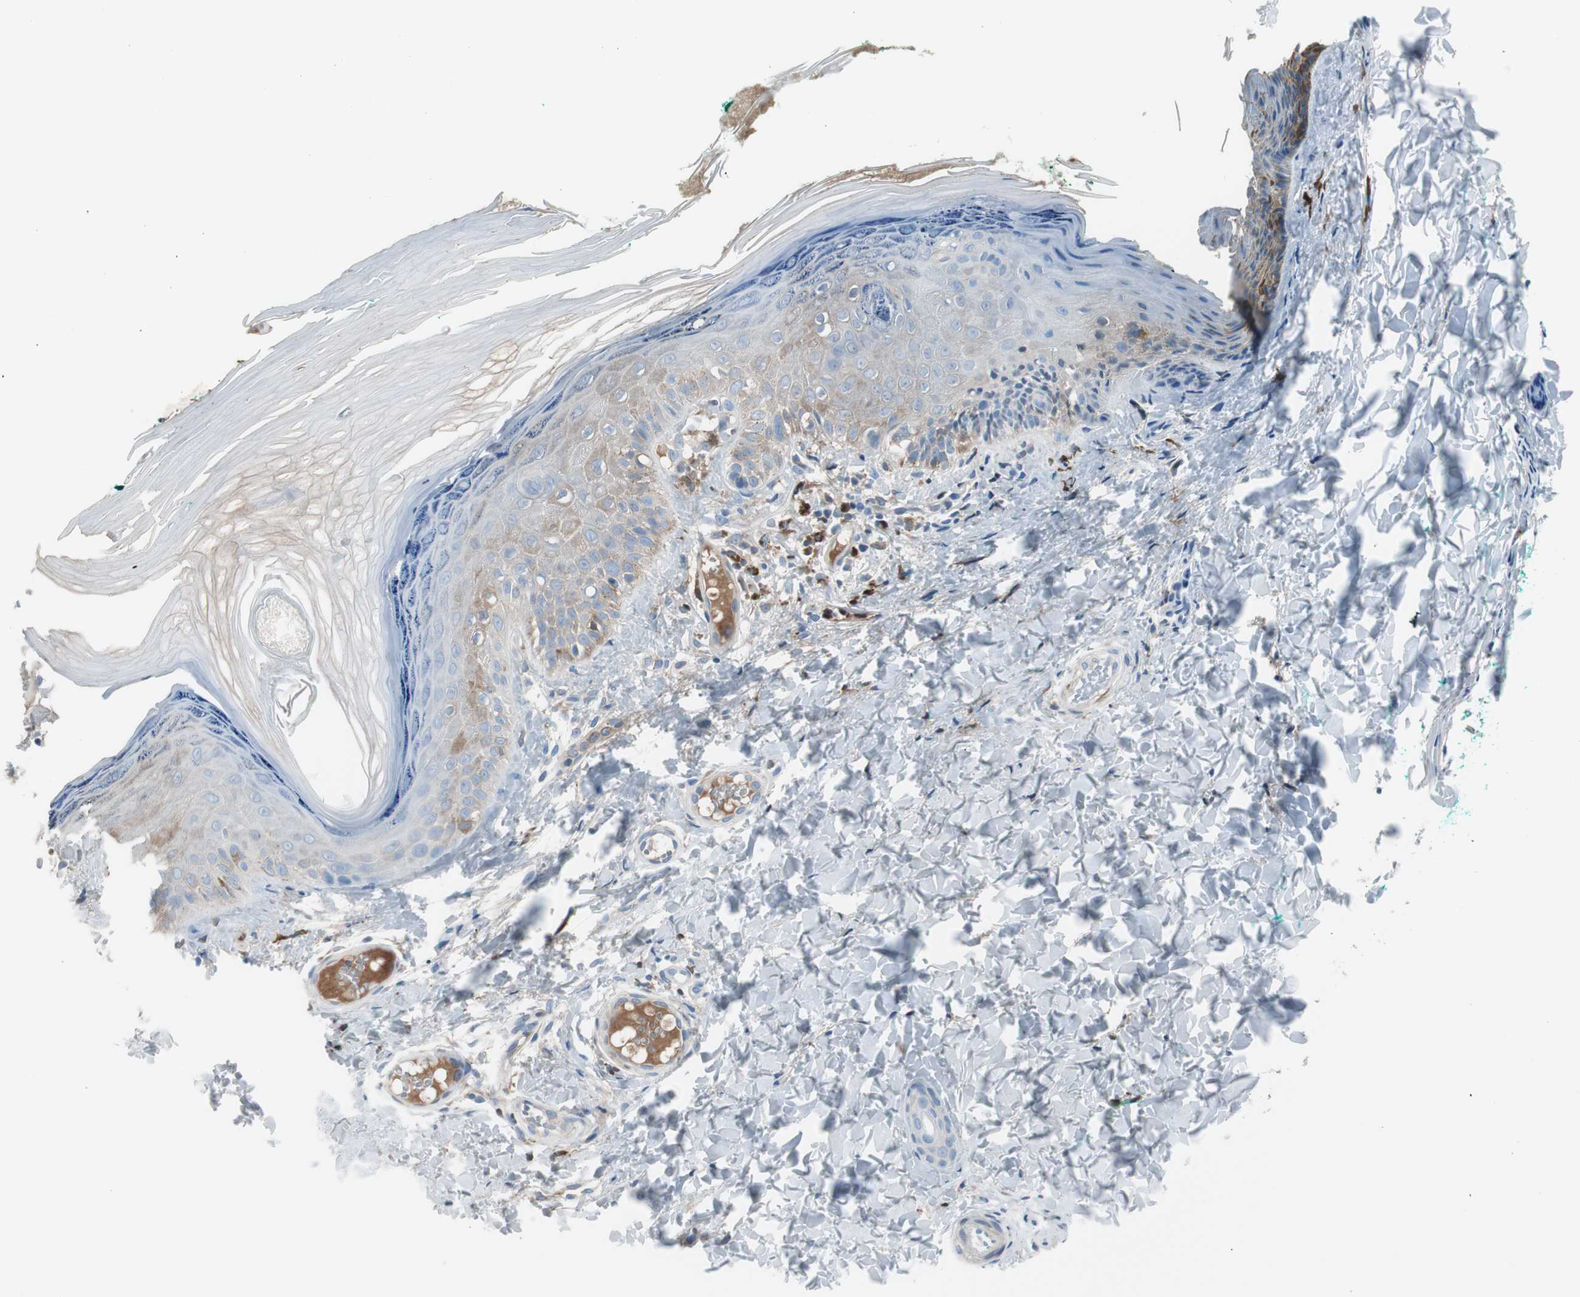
{"staining": {"intensity": "weak", "quantity": ">75%", "location": "cytoplasmic/membranous"}, "tissue": "skin", "cell_type": "Fibroblasts", "image_type": "normal", "snomed": [{"axis": "morphology", "description": "Normal tissue, NOS"}, {"axis": "topography", "description": "Skin"}], "caption": "Immunohistochemistry photomicrograph of benign skin: human skin stained using immunohistochemistry (IHC) demonstrates low levels of weak protein expression localized specifically in the cytoplasmic/membranous of fibroblasts, appearing as a cytoplasmic/membranous brown color.", "gene": "SERPINF1", "patient": {"sex": "male", "age": 26}}